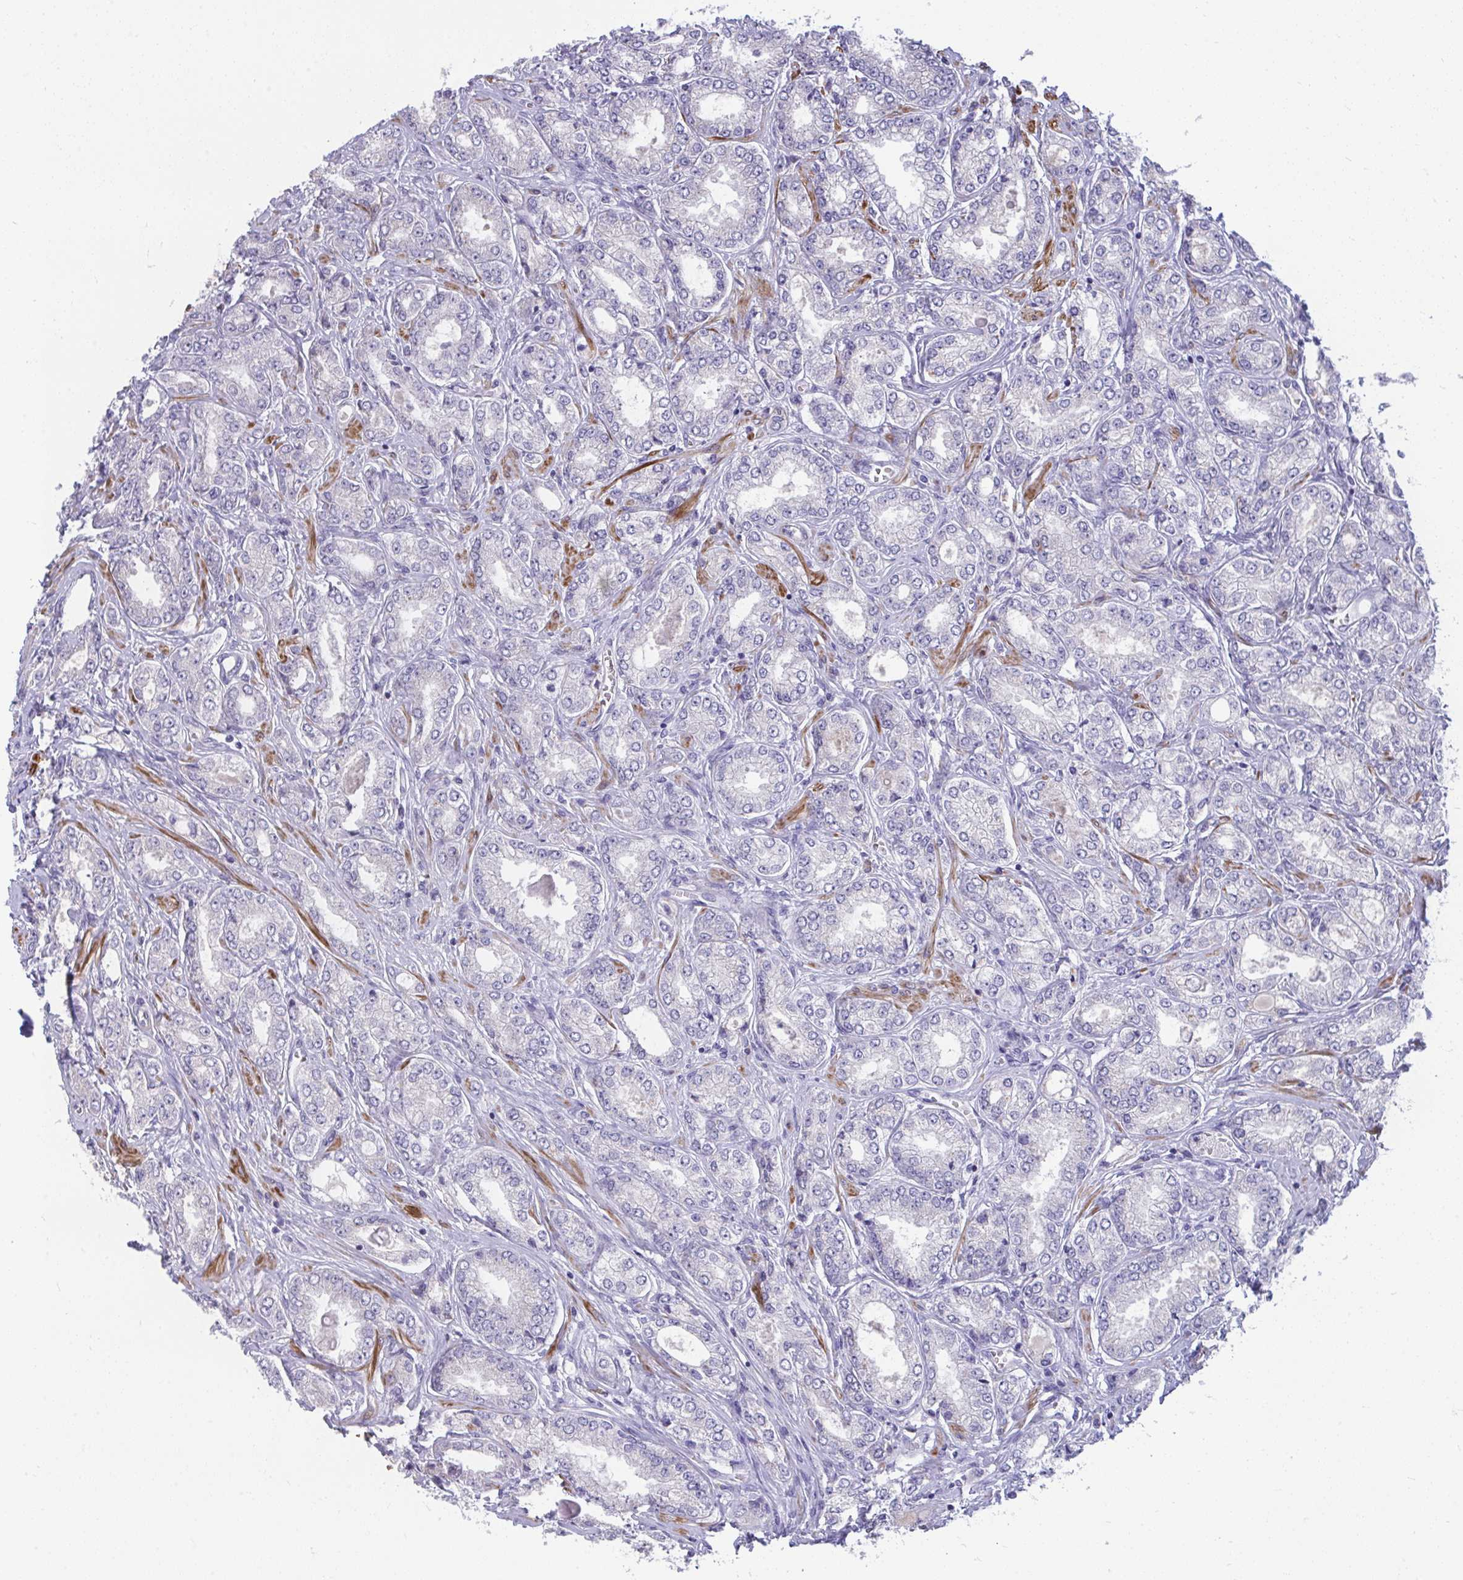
{"staining": {"intensity": "negative", "quantity": "none", "location": "none"}, "tissue": "prostate cancer", "cell_type": "Tumor cells", "image_type": "cancer", "snomed": [{"axis": "morphology", "description": "Adenocarcinoma, High grade"}, {"axis": "topography", "description": "Prostate"}], "caption": "A photomicrograph of prostate adenocarcinoma (high-grade) stained for a protein reveals no brown staining in tumor cells. The staining is performed using DAB brown chromogen with nuclei counter-stained in using hematoxylin.", "gene": "PIGZ", "patient": {"sex": "male", "age": 68}}